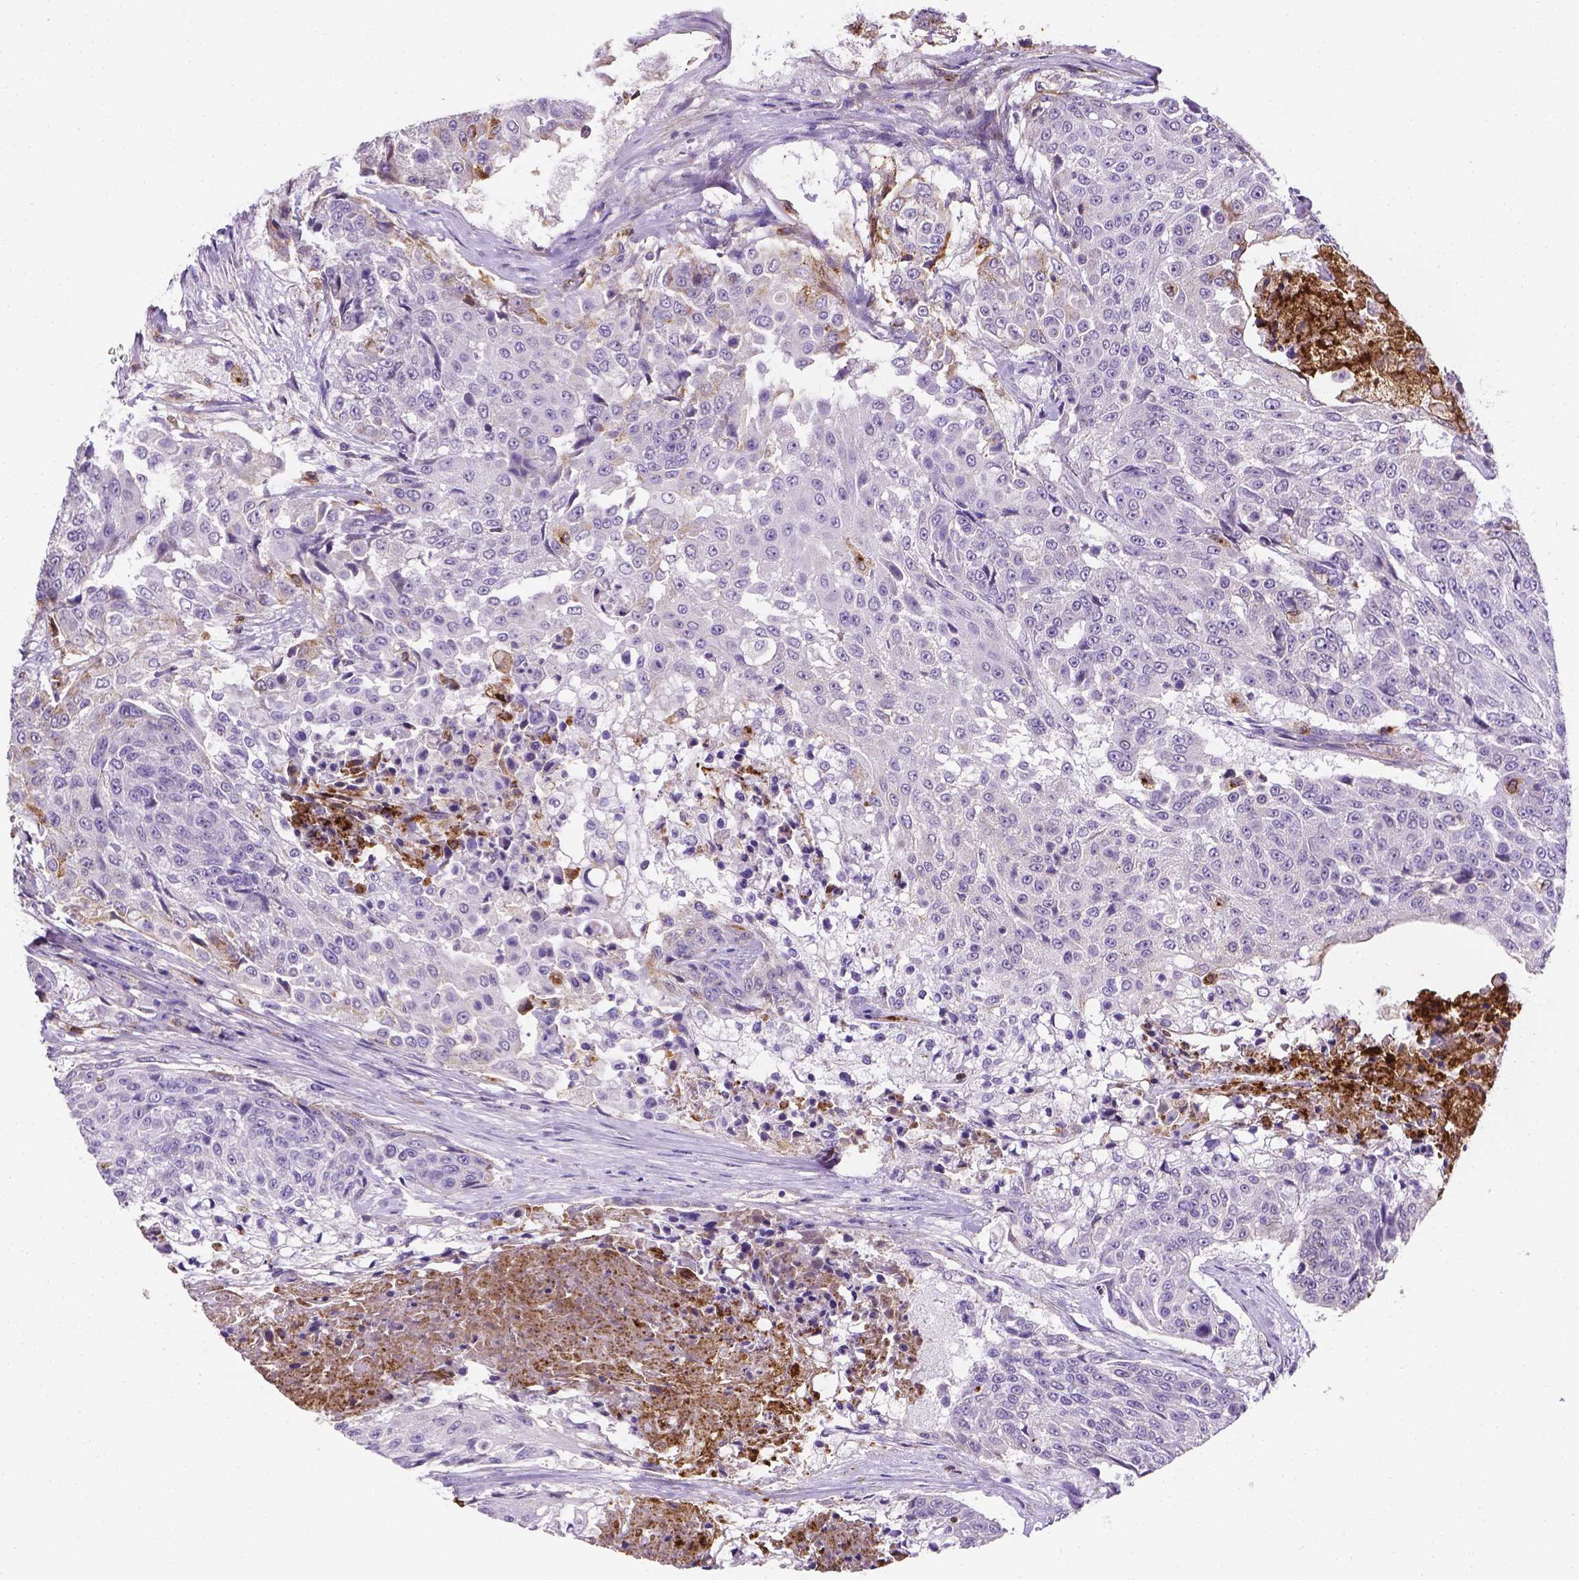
{"staining": {"intensity": "negative", "quantity": "none", "location": "none"}, "tissue": "urothelial cancer", "cell_type": "Tumor cells", "image_type": "cancer", "snomed": [{"axis": "morphology", "description": "Urothelial carcinoma, High grade"}, {"axis": "topography", "description": "Urinary bladder"}], "caption": "Histopathology image shows no protein positivity in tumor cells of urothelial cancer tissue.", "gene": "APOE", "patient": {"sex": "female", "age": 63}}